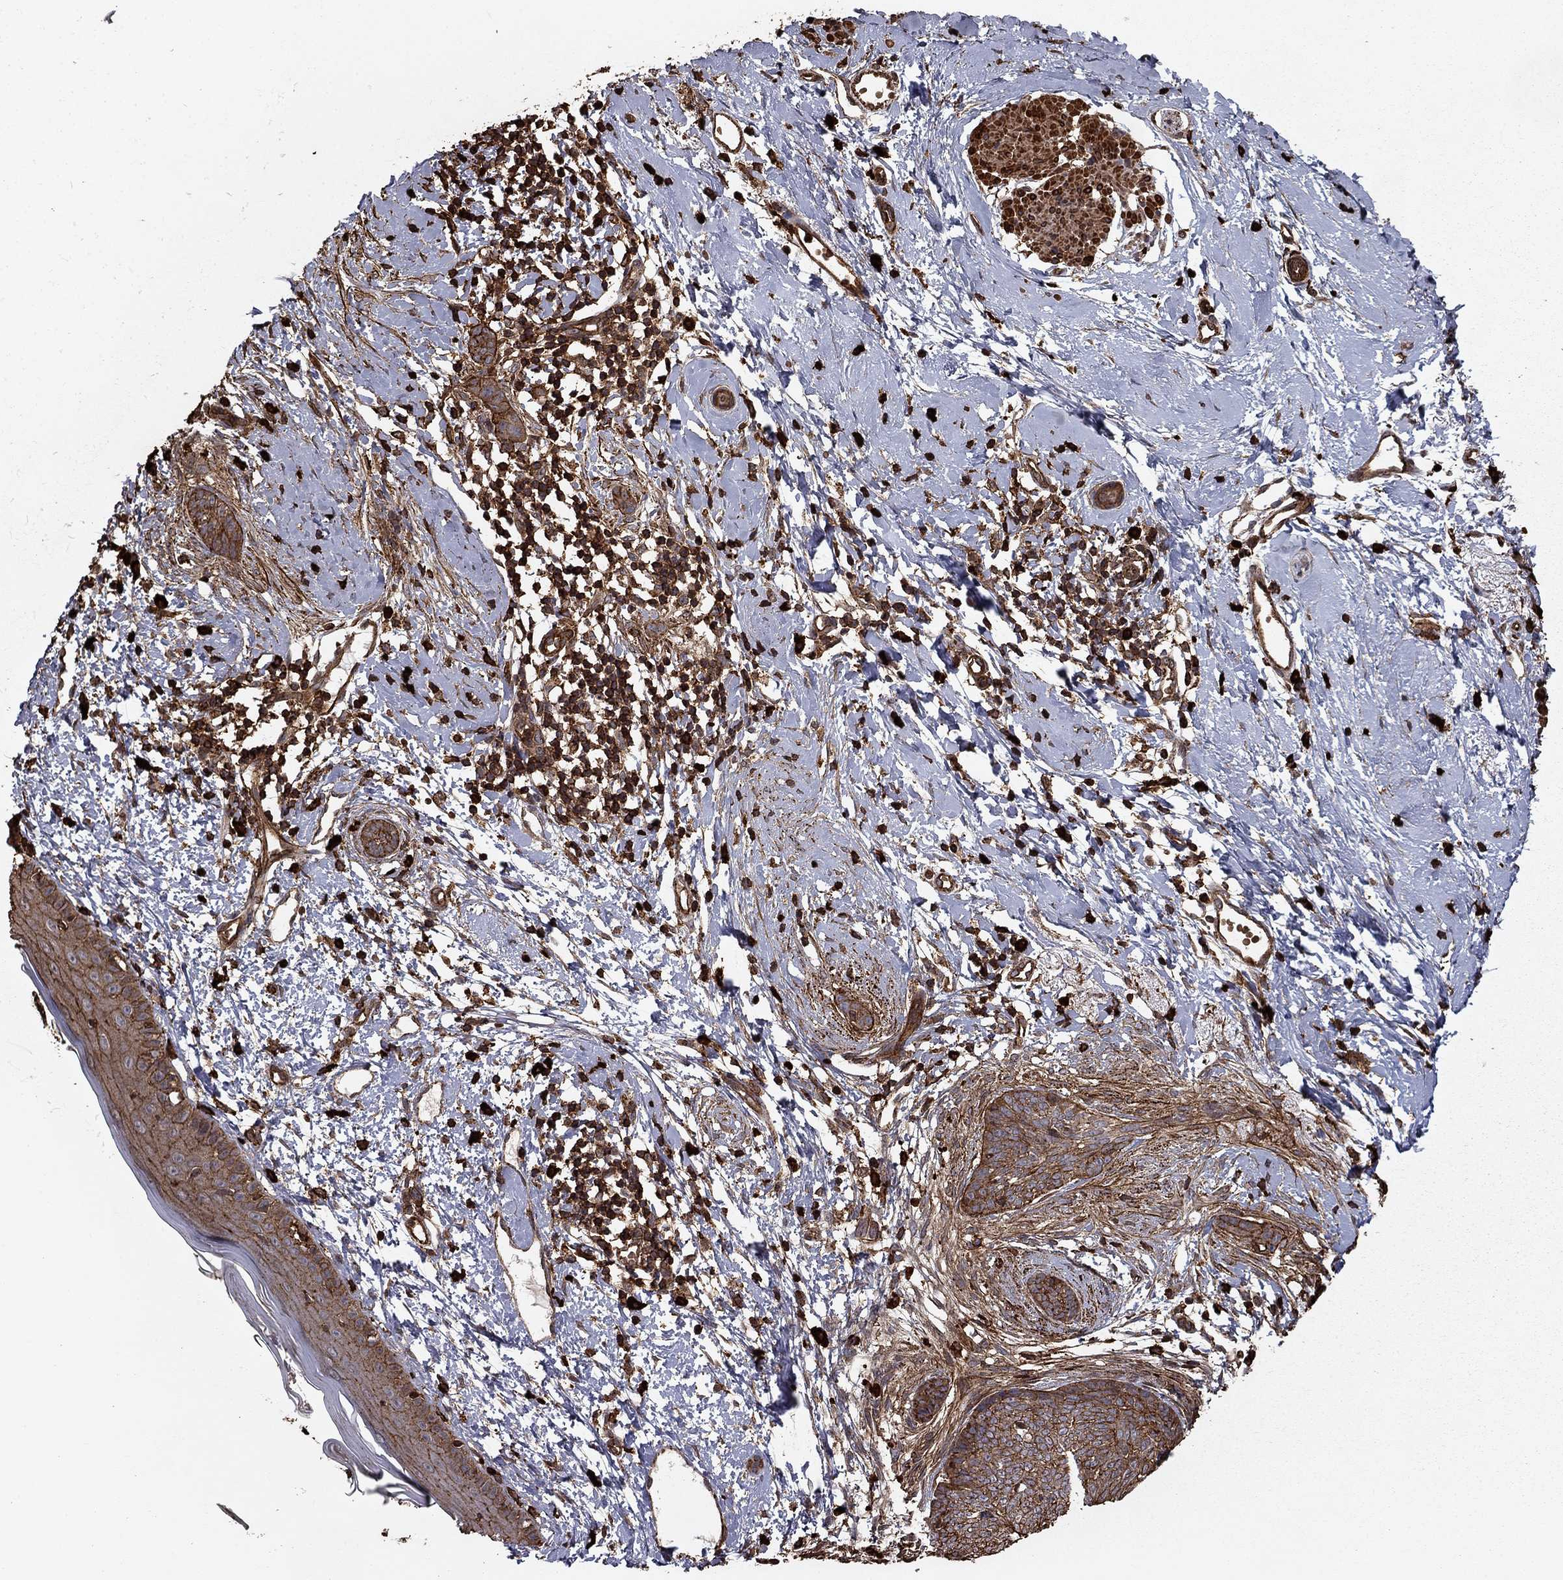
{"staining": {"intensity": "moderate", "quantity": ">75%", "location": "cytoplasmic/membranous"}, "tissue": "skin cancer", "cell_type": "Tumor cells", "image_type": "cancer", "snomed": [{"axis": "morphology", "description": "Basal cell carcinoma"}, {"axis": "topography", "description": "Skin"}], "caption": "An image of skin basal cell carcinoma stained for a protein displays moderate cytoplasmic/membranous brown staining in tumor cells.", "gene": "HABP4", "patient": {"sex": "female", "age": 65}}